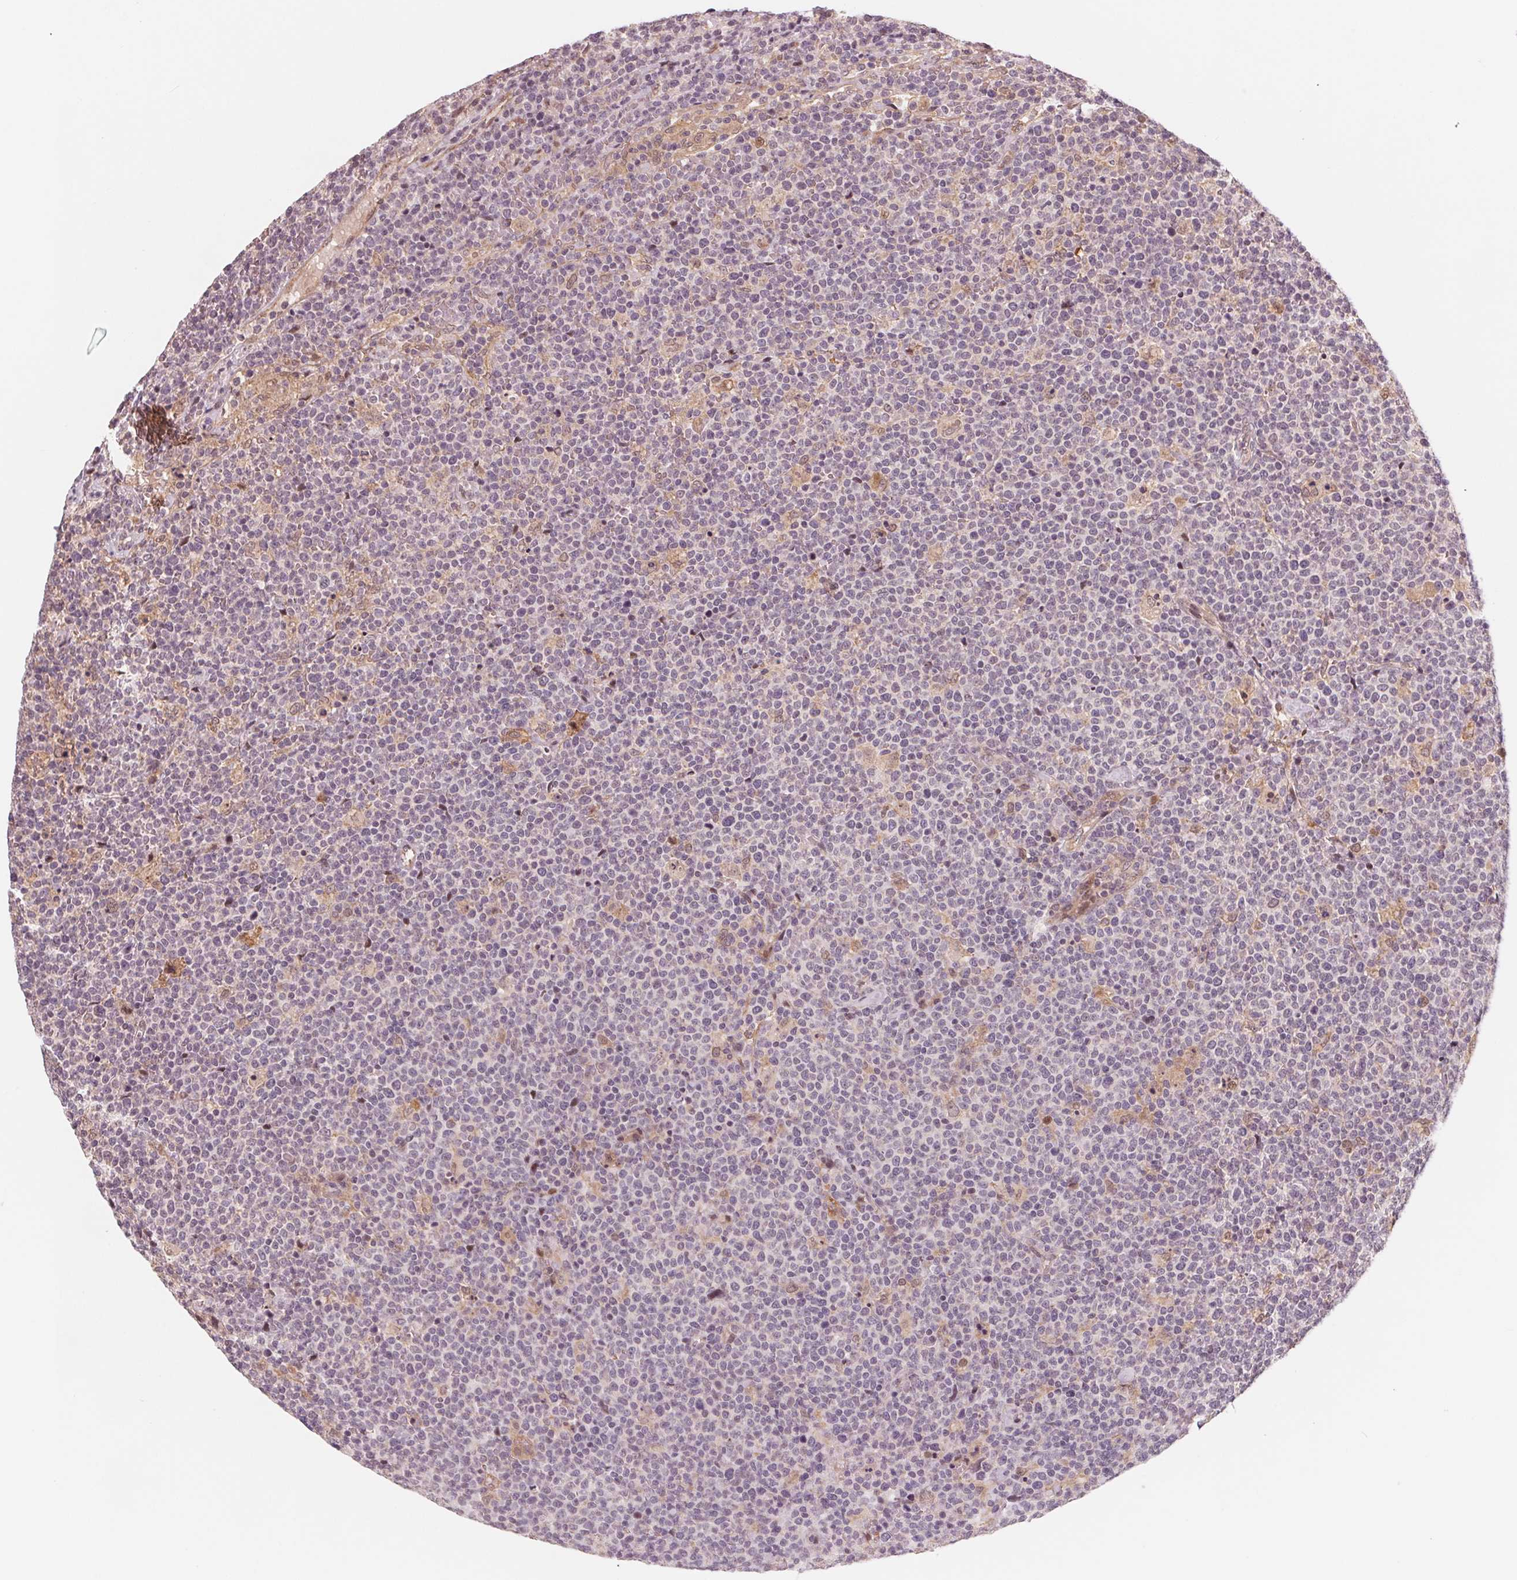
{"staining": {"intensity": "negative", "quantity": "none", "location": "none"}, "tissue": "lymphoma", "cell_type": "Tumor cells", "image_type": "cancer", "snomed": [{"axis": "morphology", "description": "Malignant lymphoma, non-Hodgkin's type, High grade"}, {"axis": "topography", "description": "Lymph node"}], "caption": "This is a histopathology image of immunohistochemistry (IHC) staining of malignant lymphoma, non-Hodgkin's type (high-grade), which shows no expression in tumor cells.", "gene": "IL9R", "patient": {"sex": "male", "age": 61}}